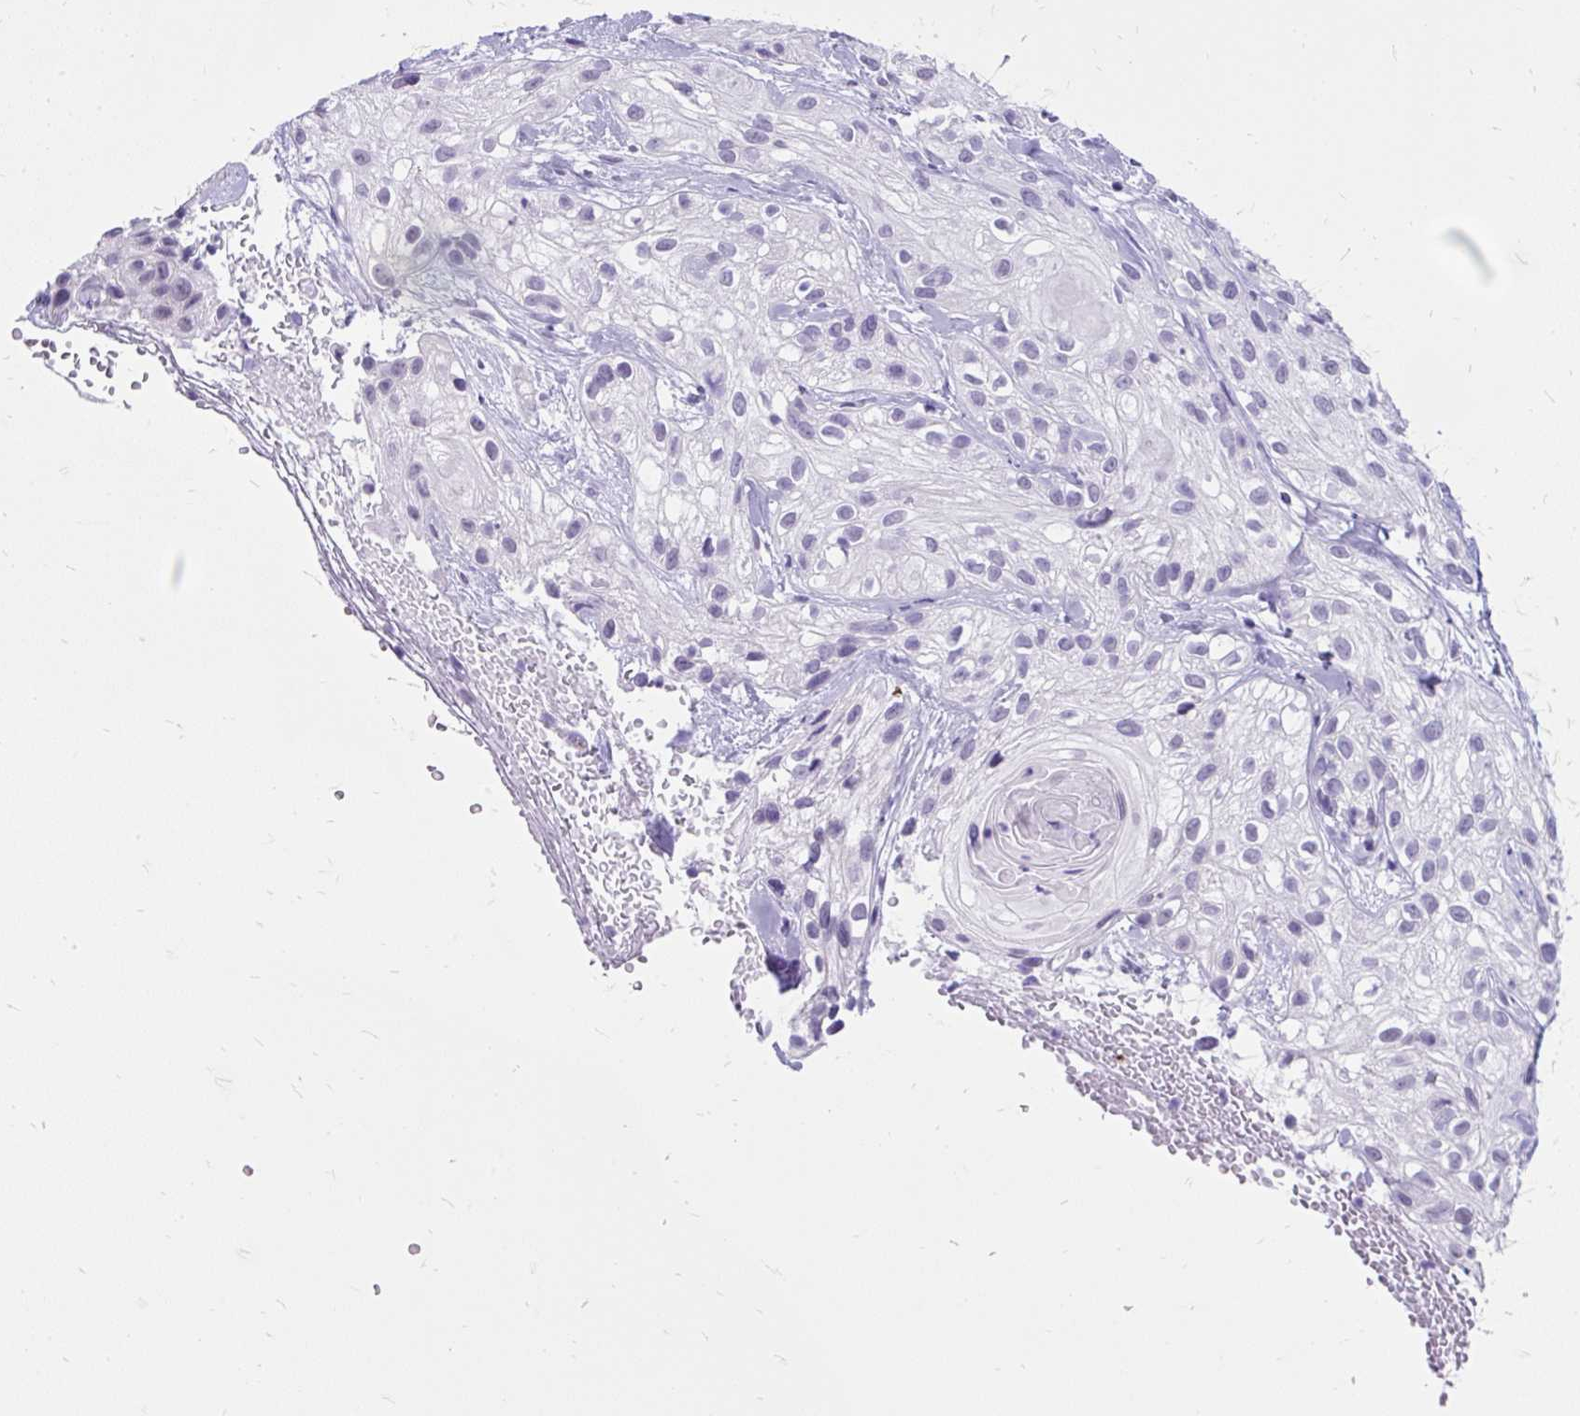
{"staining": {"intensity": "negative", "quantity": "none", "location": "none"}, "tissue": "skin cancer", "cell_type": "Tumor cells", "image_type": "cancer", "snomed": [{"axis": "morphology", "description": "Squamous cell carcinoma, NOS"}, {"axis": "topography", "description": "Skin"}], "caption": "The photomicrograph reveals no staining of tumor cells in squamous cell carcinoma (skin). Nuclei are stained in blue.", "gene": "SCGB1A1", "patient": {"sex": "male", "age": 82}}